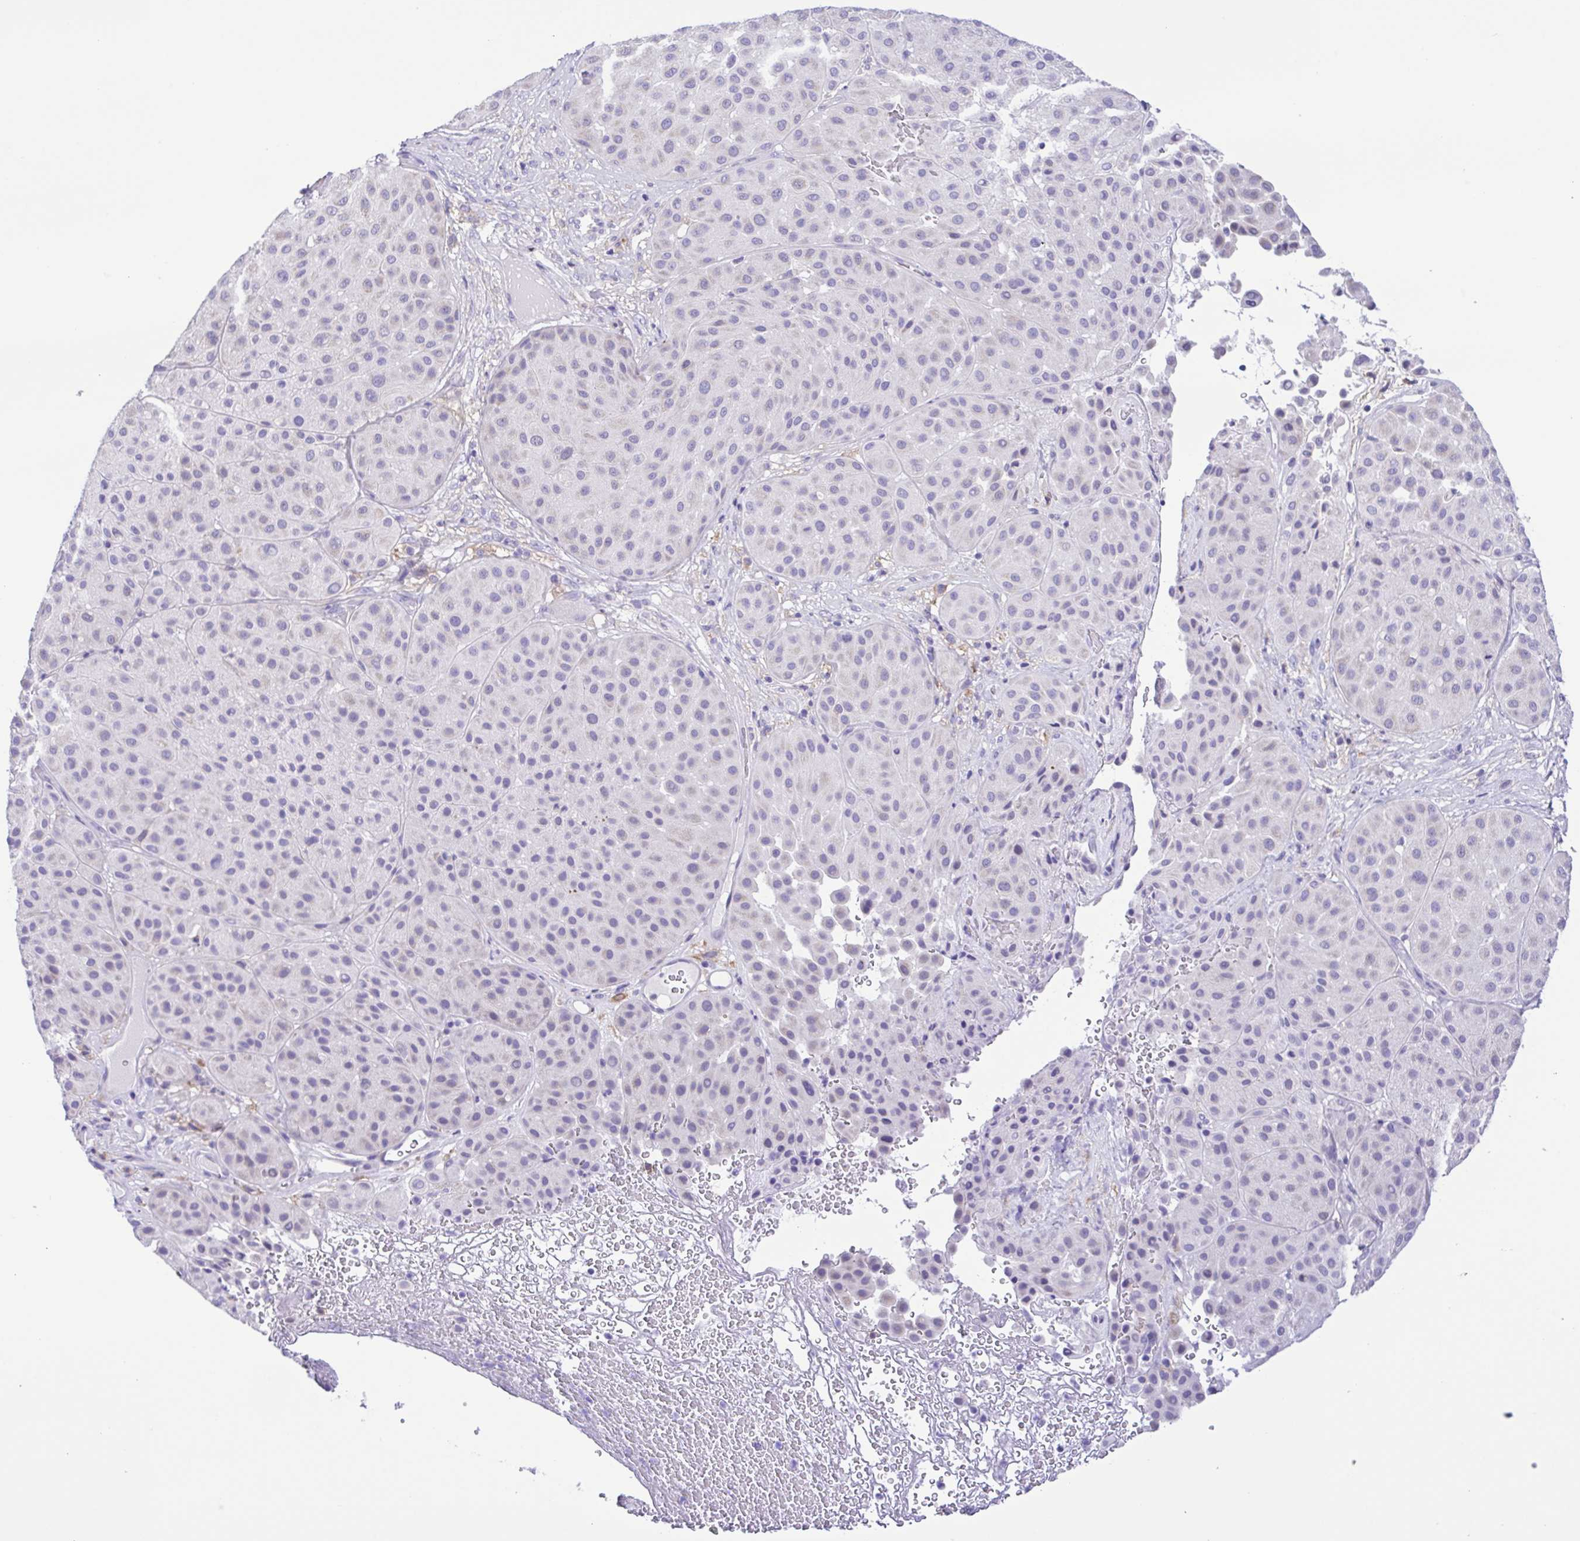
{"staining": {"intensity": "negative", "quantity": "none", "location": "none"}, "tissue": "melanoma", "cell_type": "Tumor cells", "image_type": "cancer", "snomed": [{"axis": "morphology", "description": "Malignant melanoma, Metastatic site"}, {"axis": "topography", "description": "Smooth muscle"}], "caption": "The immunohistochemistry micrograph has no significant expression in tumor cells of melanoma tissue.", "gene": "CD72", "patient": {"sex": "male", "age": 41}}